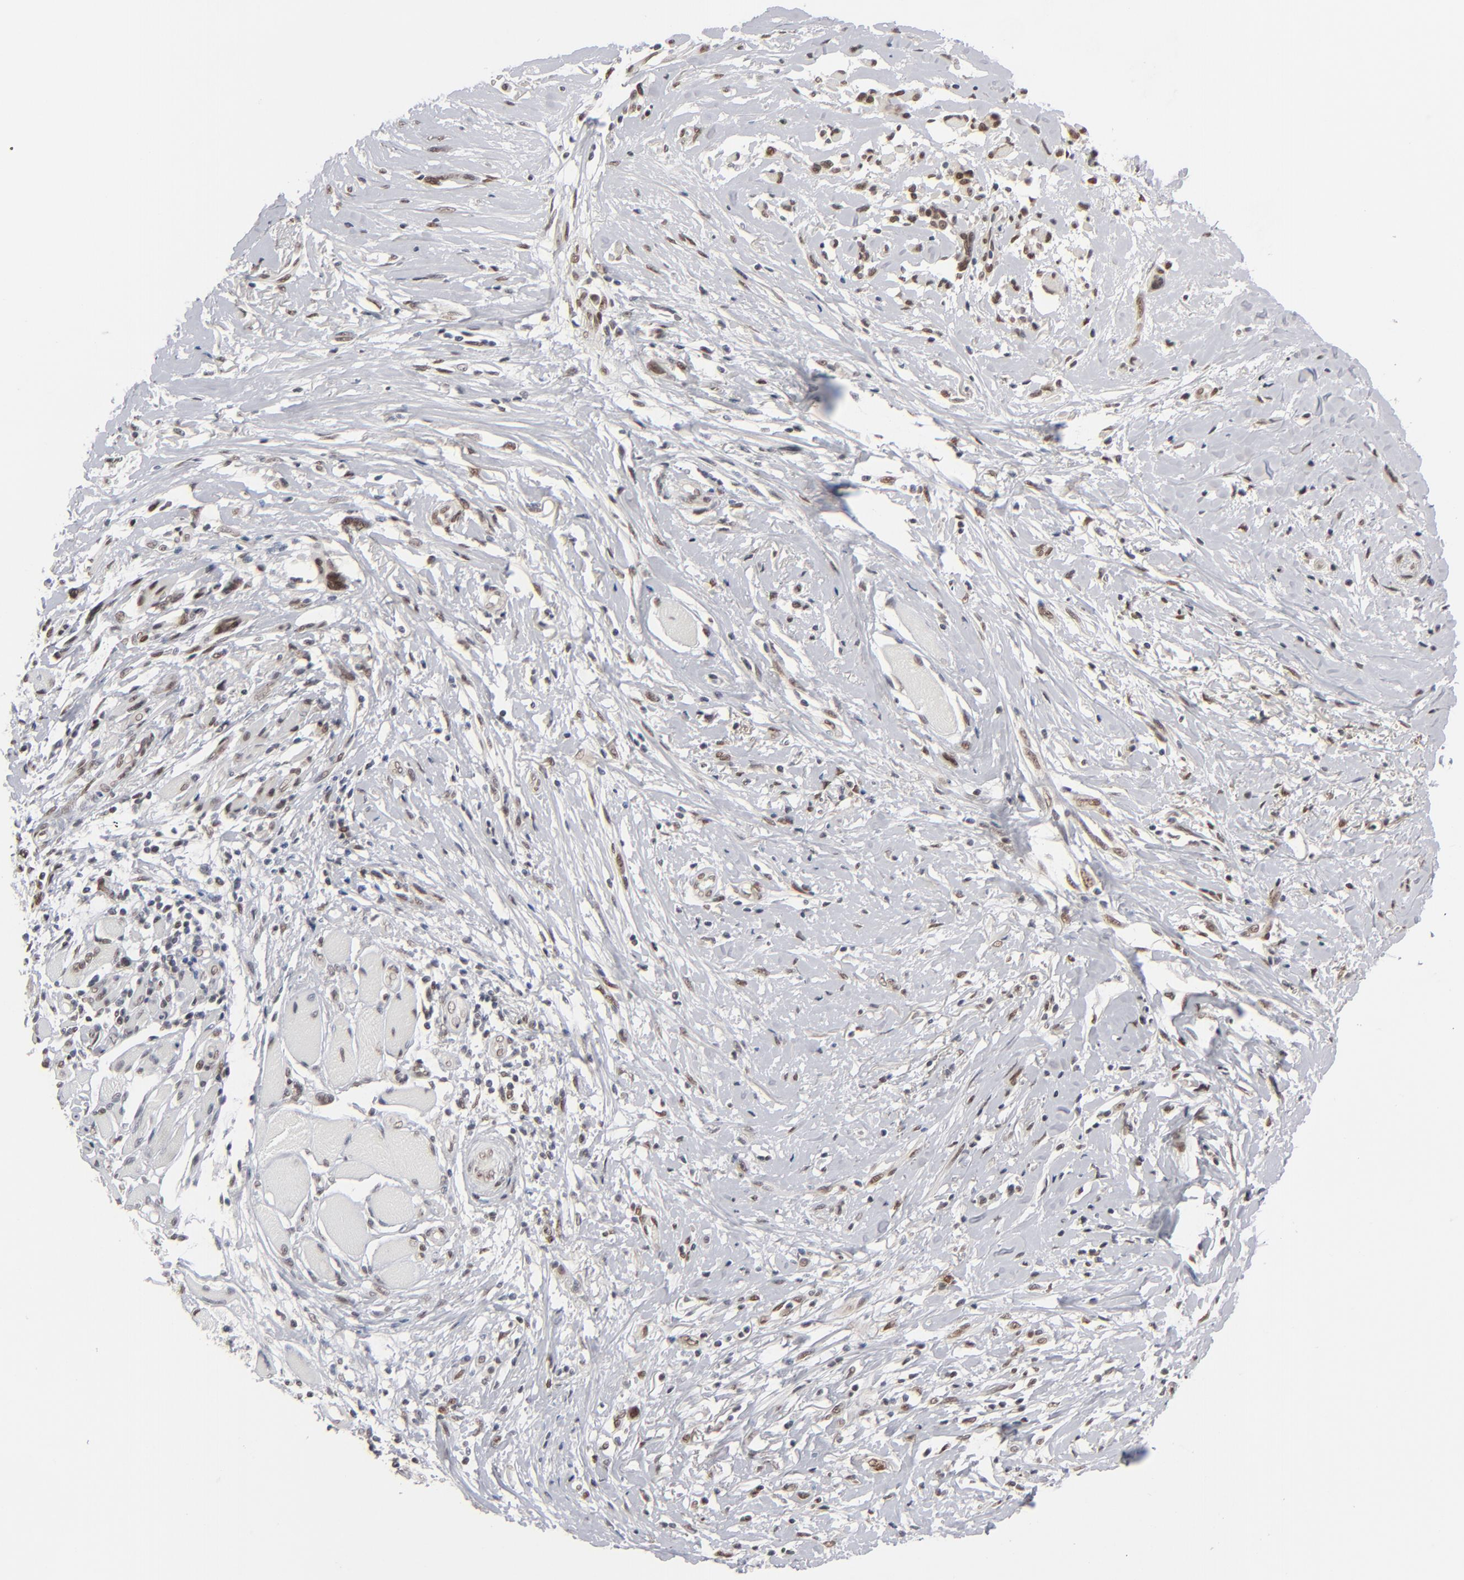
{"staining": {"intensity": "moderate", "quantity": ">75%", "location": "nuclear"}, "tissue": "melanoma", "cell_type": "Tumor cells", "image_type": "cancer", "snomed": [{"axis": "morphology", "description": "Malignant melanoma, NOS"}, {"axis": "topography", "description": "Skin"}], "caption": "Melanoma stained with immunohistochemistry reveals moderate nuclear staining in approximately >75% of tumor cells. The protein of interest is stained brown, and the nuclei are stained in blue (DAB (3,3'-diaminobenzidine) IHC with brightfield microscopy, high magnification).", "gene": "IRF9", "patient": {"sex": "male", "age": 91}}